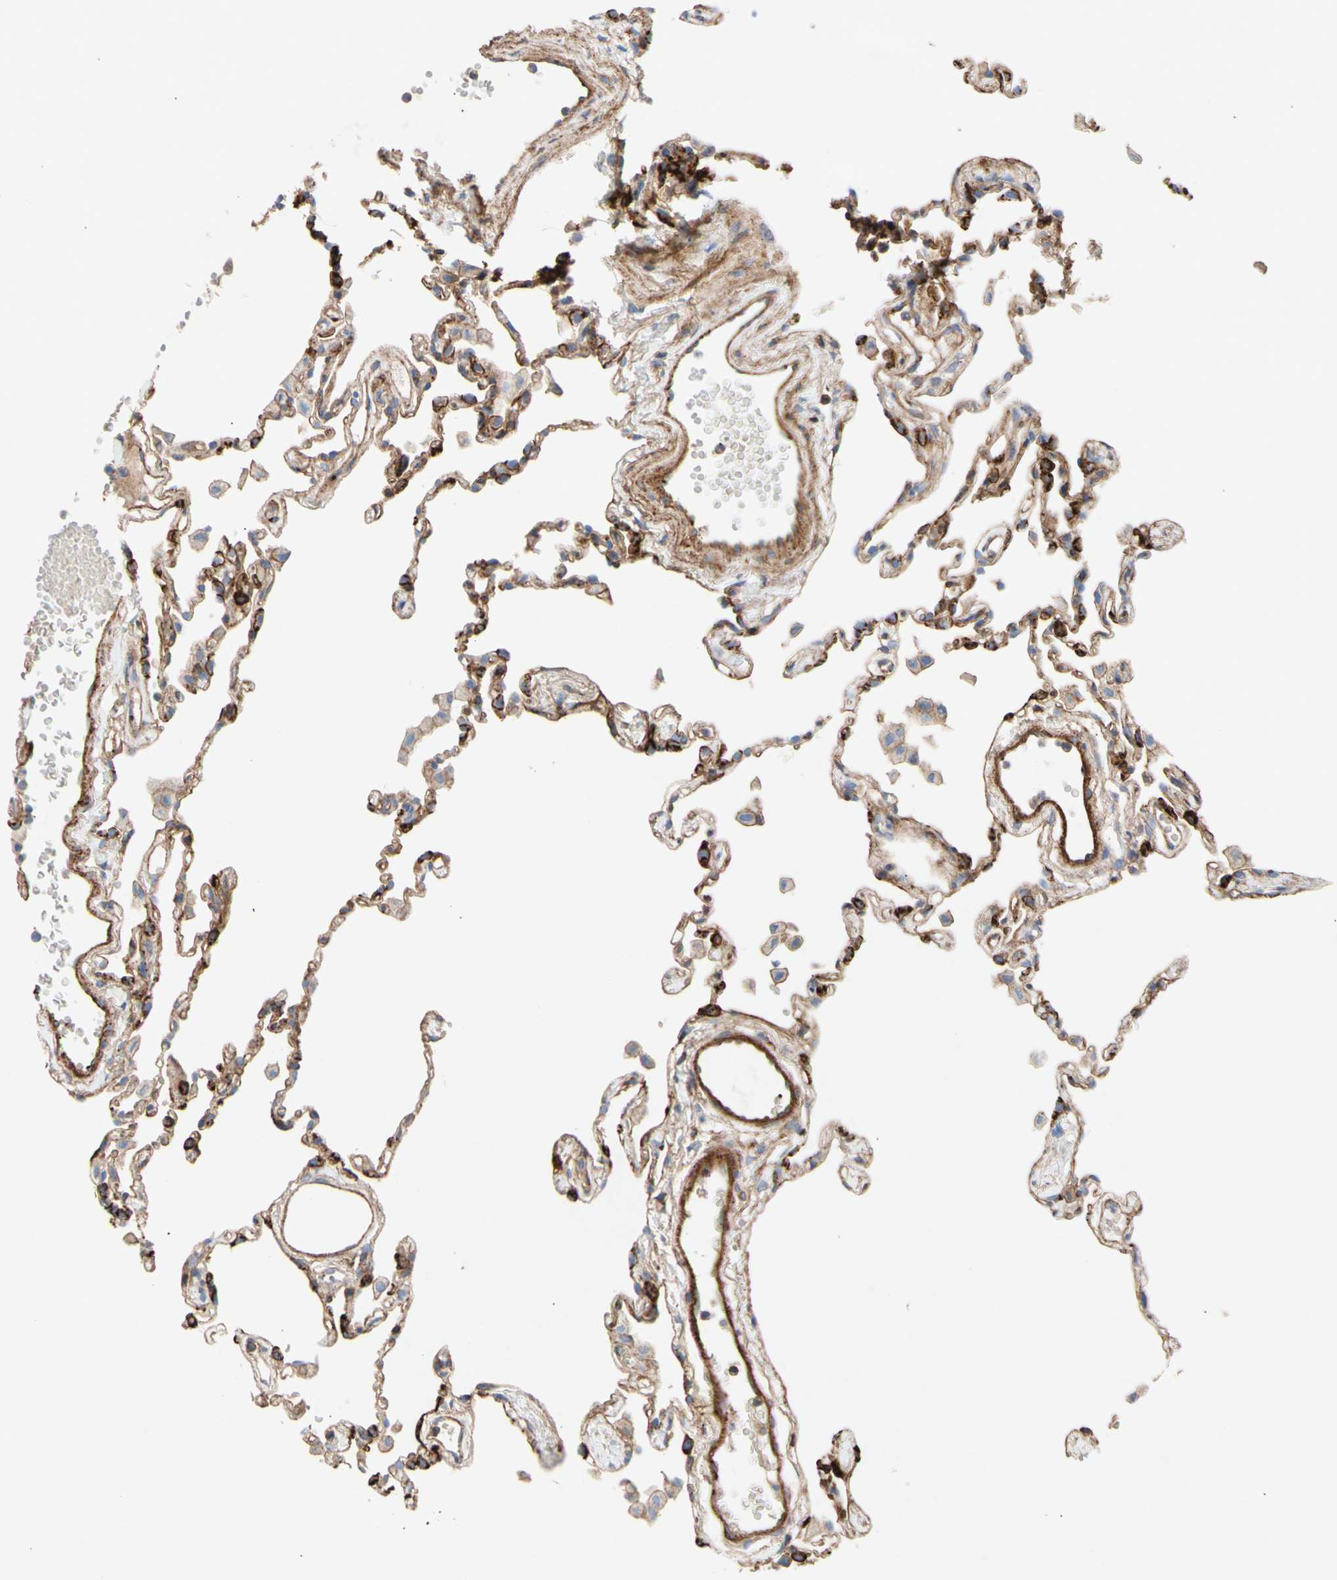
{"staining": {"intensity": "moderate", "quantity": ">75%", "location": "cytoplasmic/membranous"}, "tissue": "lung", "cell_type": "Alveolar cells", "image_type": "normal", "snomed": [{"axis": "morphology", "description": "Normal tissue, NOS"}, {"axis": "topography", "description": "Lung"}], "caption": "Lung stained with a protein marker reveals moderate staining in alveolar cells.", "gene": "ATP2A3", "patient": {"sex": "female", "age": 49}}